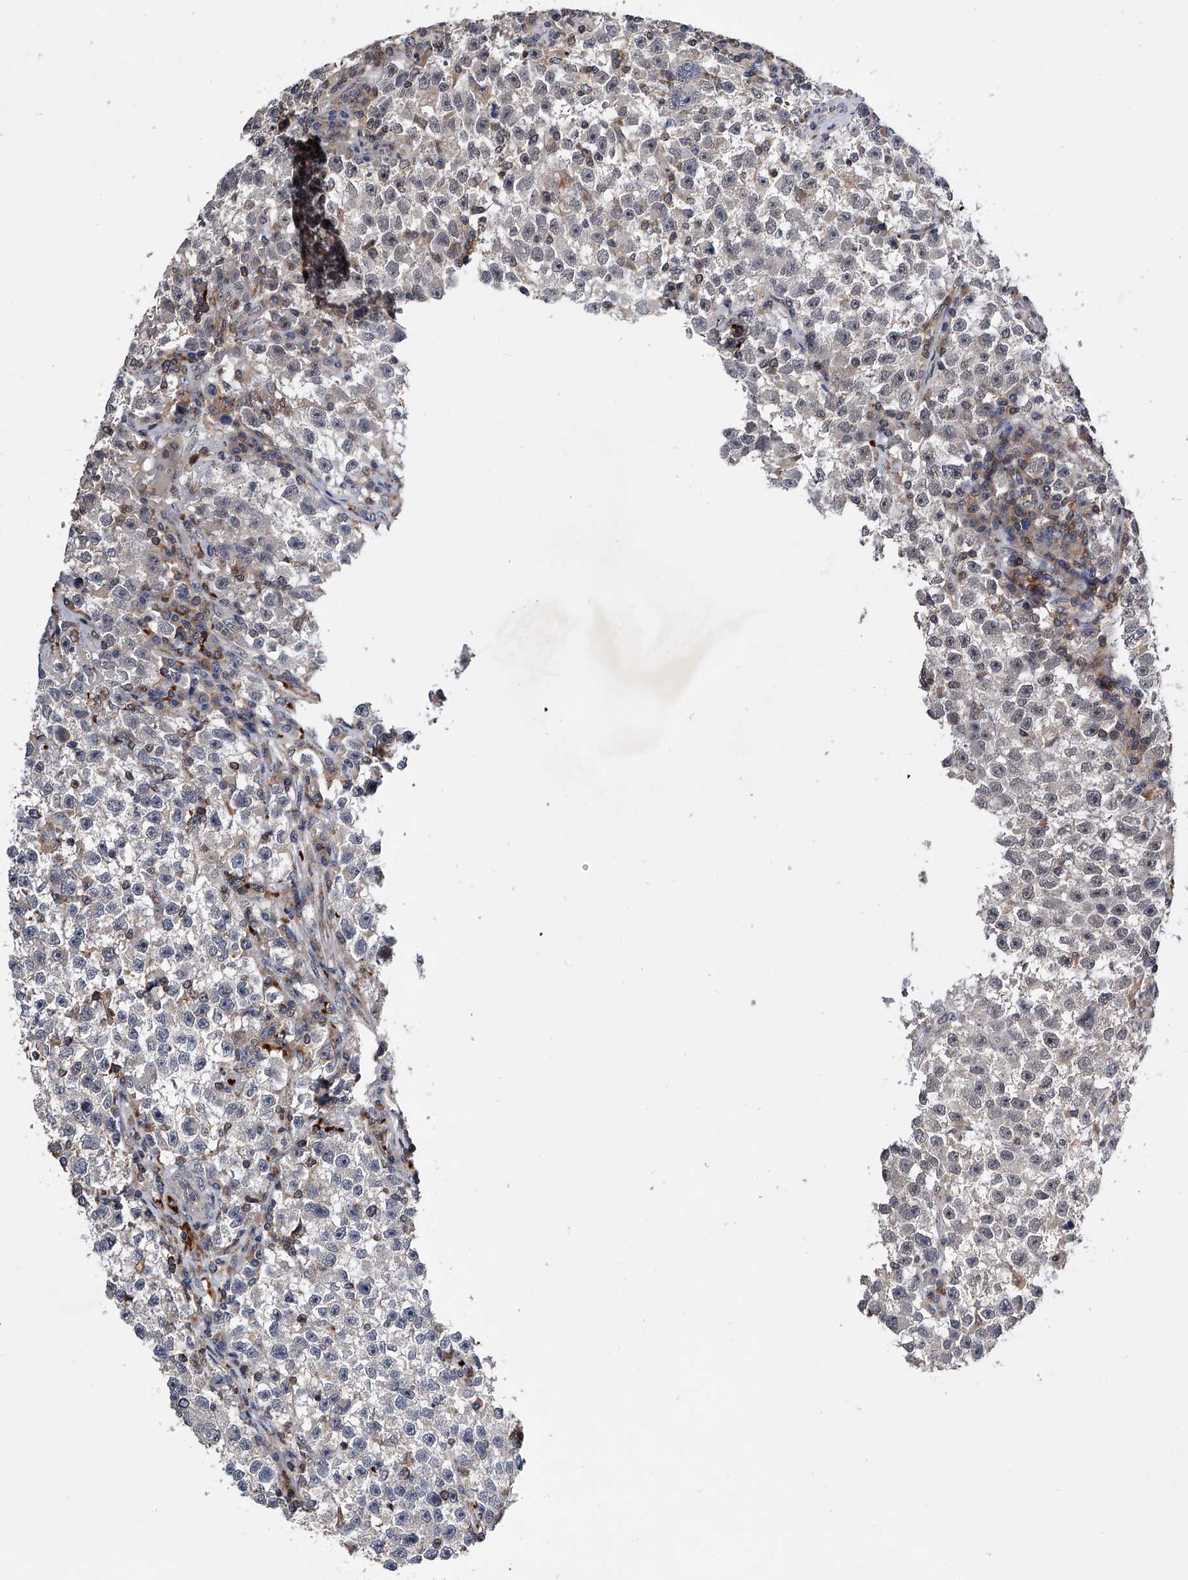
{"staining": {"intensity": "negative", "quantity": "none", "location": "none"}, "tissue": "testis cancer", "cell_type": "Tumor cells", "image_type": "cancer", "snomed": [{"axis": "morphology", "description": "Seminoma, NOS"}, {"axis": "topography", "description": "Testis"}], "caption": "Tumor cells are negative for protein expression in human testis cancer.", "gene": "ZNF30", "patient": {"sex": "male", "age": 22}}